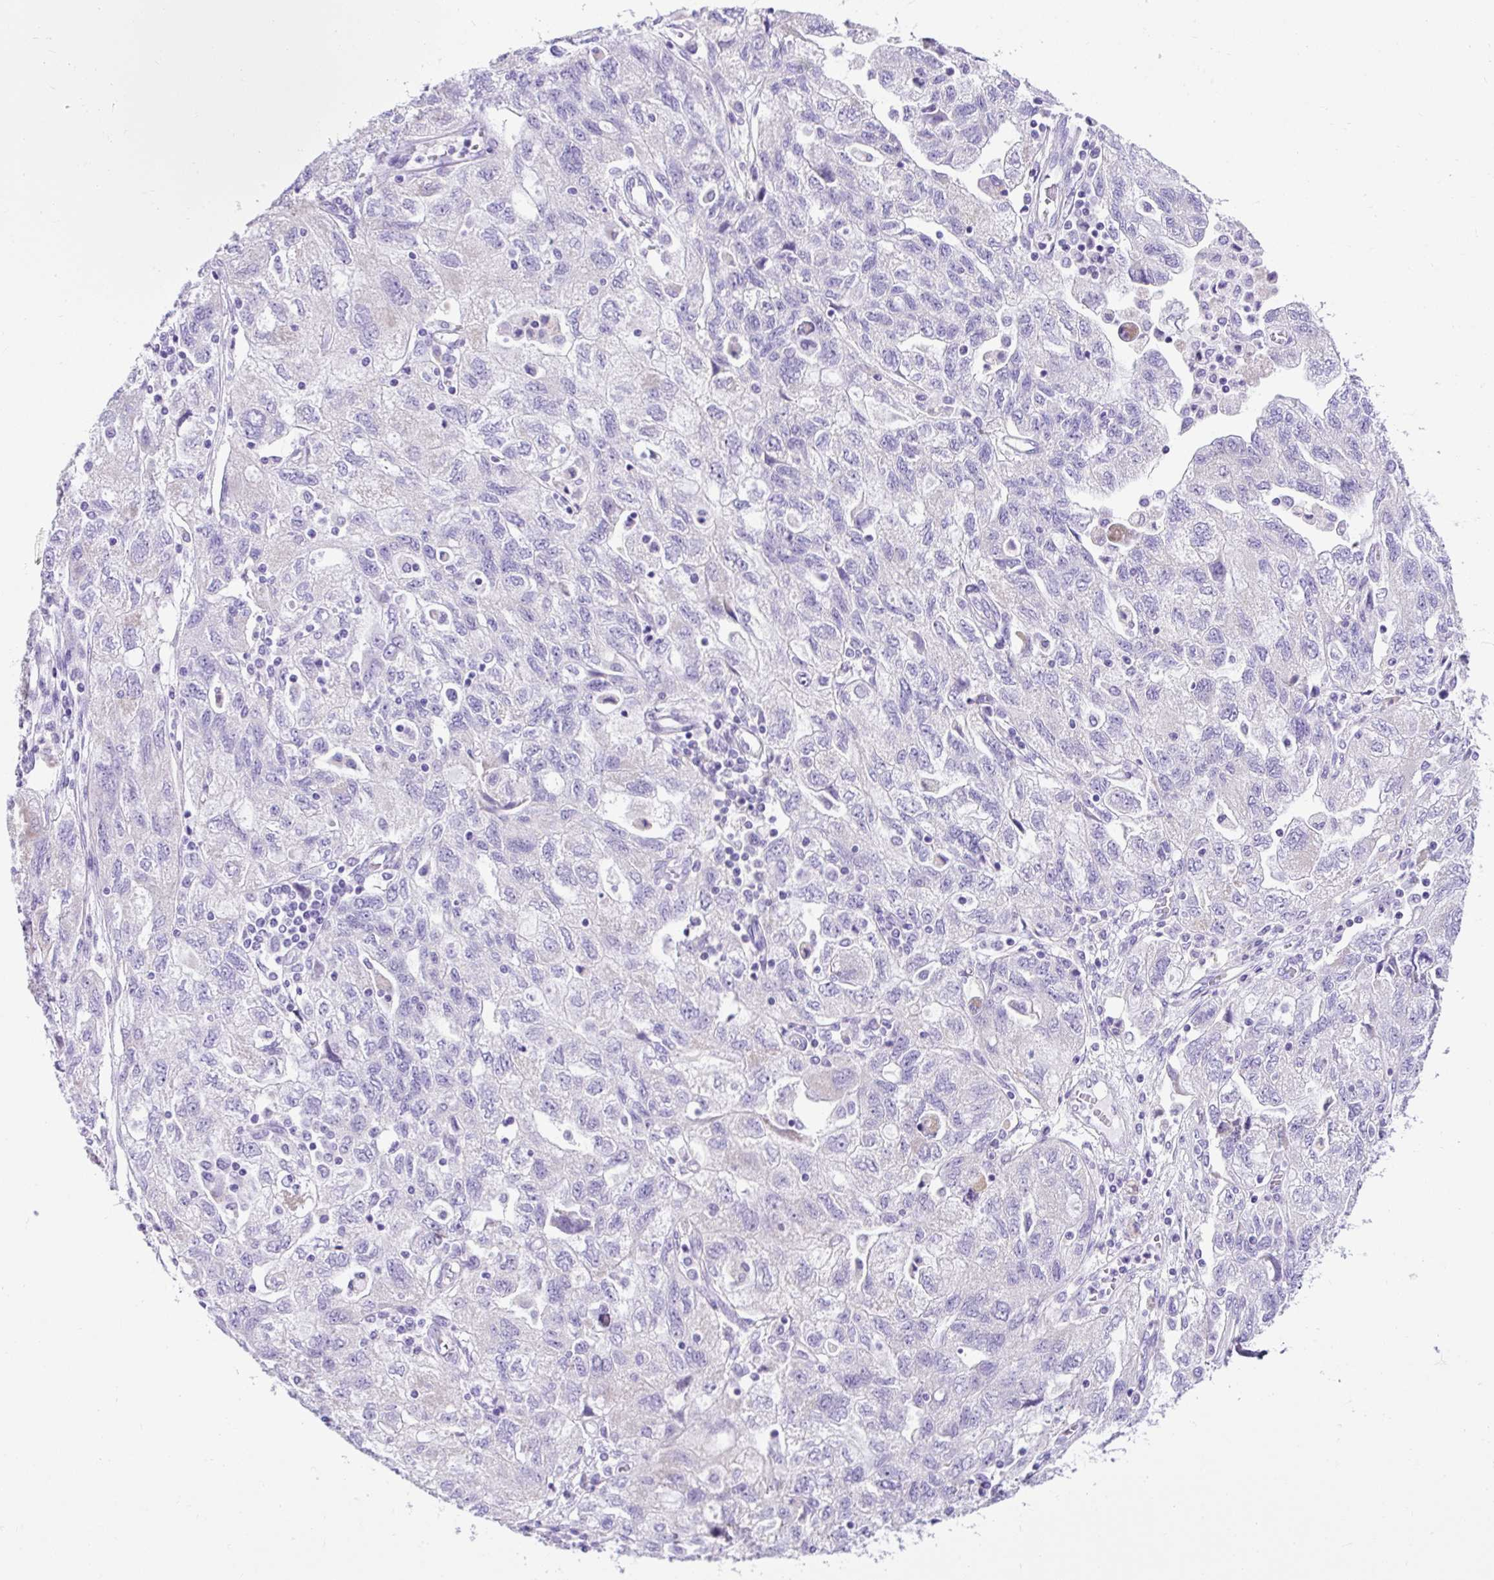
{"staining": {"intensity": "negative", "quantity": "none", "location": "none"}, "tissue": "ovarian cancer", "cell_type": "Tumor cells", "image_type": "cancer", "snomed": [{"axis": "morphology", "description": "Carcinoma, NOS"}, {"axis": "morphology", "description": "Cystadenocarcinoma, serous, NOS"}, {"axis": "topography", "description": "Ovary"}], "caption": "DAB (3,3'-diaminobenzidine) immunohistochemical staining of ovarian cancer (carcinoma) demonstrates no significant expression in tumor cells.", "gene": "KRT12", "patient": {"sex": "female", "age": 69}}